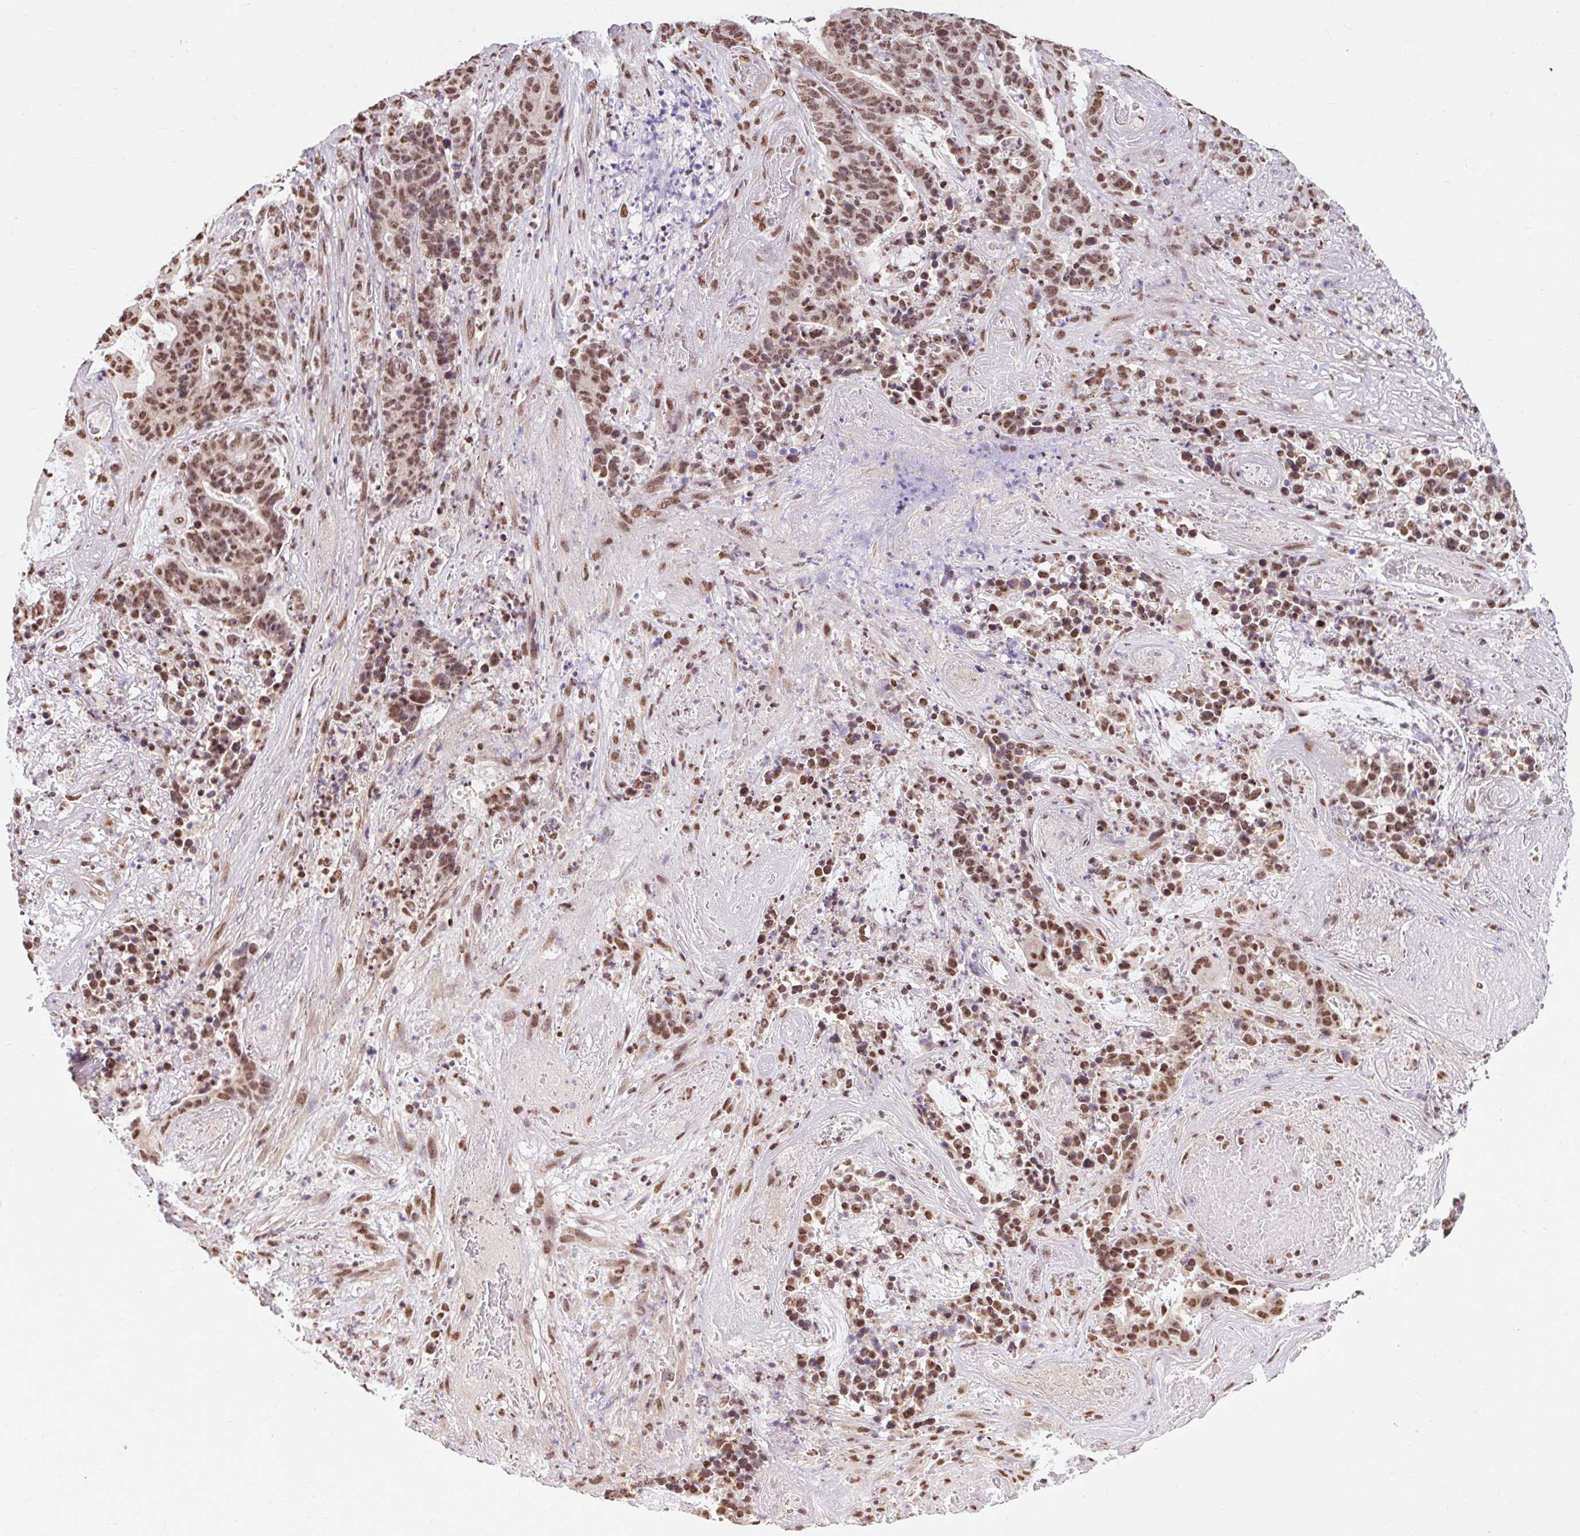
{"staining": {"intensity": "moderate", "quantity": ">75%", "location": "nuclear"}, "tissue": "stomach cancer", "cell_type": "Tumor cells", "image_type": "cancer", "snomed": [{"axis": "morphology", "description": "Normal tissue, NOS"}, {"axis": "morphology", "description": "Adenocarcinoma, NOS"}, {"axis": "topography", "description": "Stomach"}], "caption": "Stomach cancer (adenocarcinoma) tissue exhibits moderate nuclear staining in about >75% of tumor cells (DAB (3,3'-diaminobenzidine) IHC with brightfield microscopy, high magnification).", "gene": "BICRA", "patient": {"sex": "female", "age": 64}}